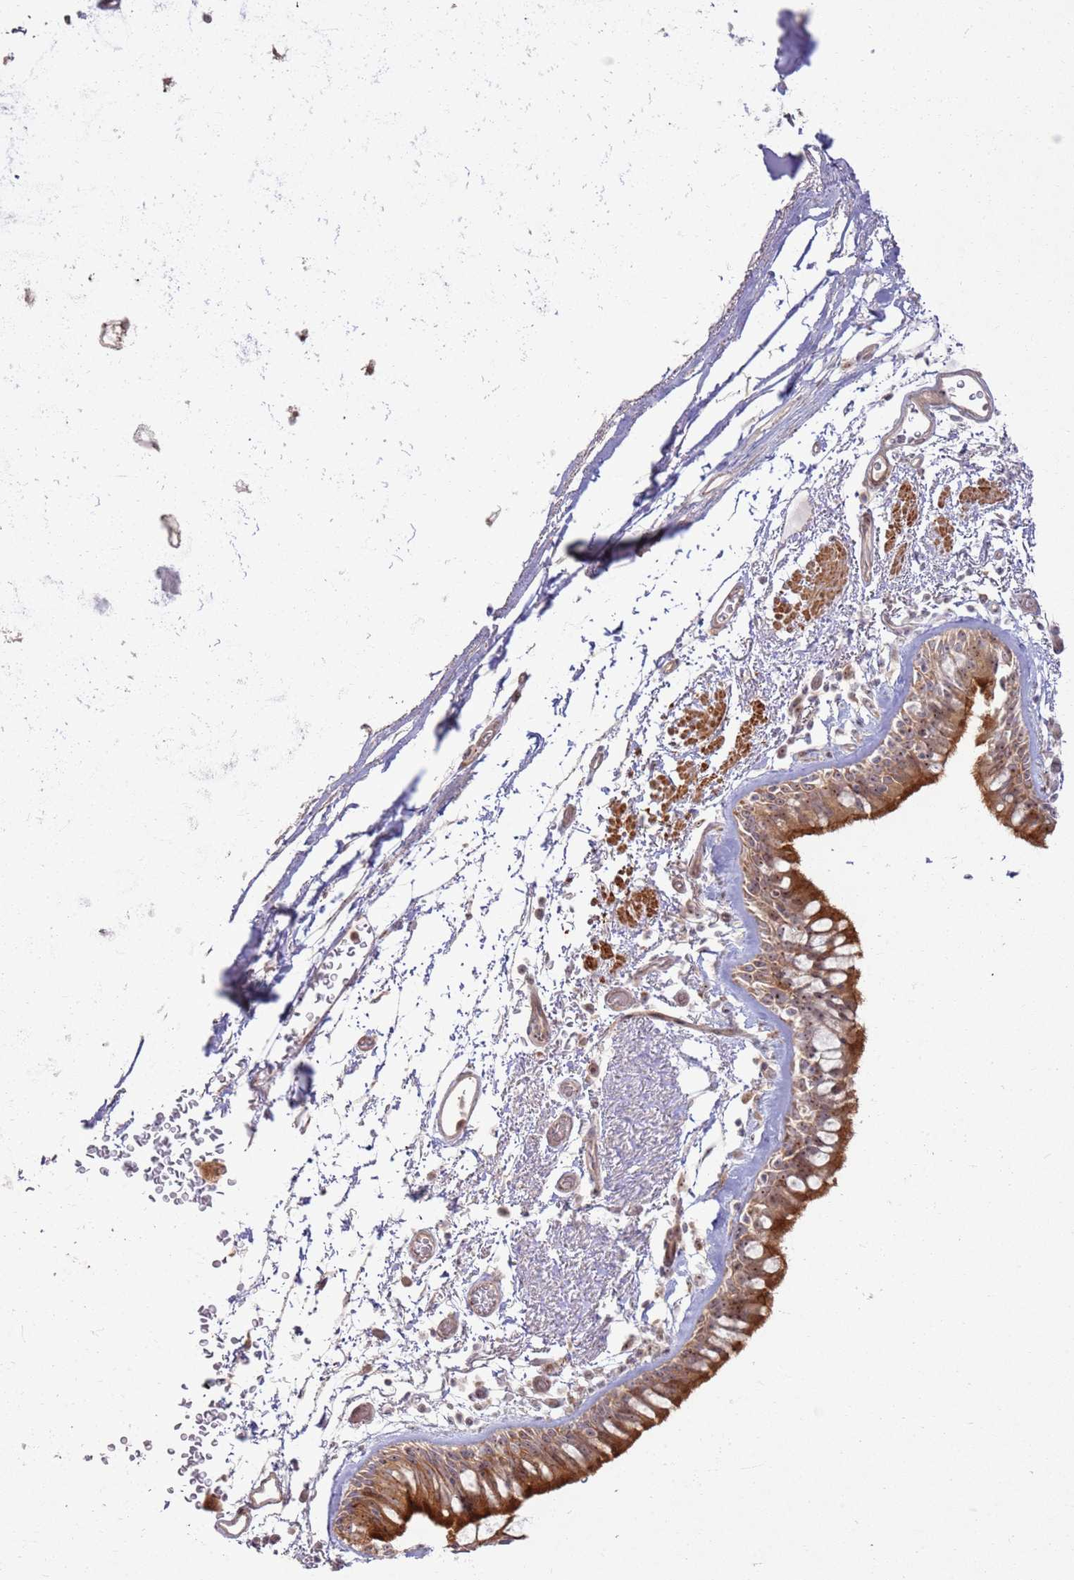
{"staining": {"intensity": "moderate", "quantity": ">75%", "location": "cytoplasmic/membranous,nuclear"}, "tissue": "bronchus", "cell_type": "Respiratory epithelial cells", "image_type": "normal", "snomed": [{"axis": "morphology", "description": "Normal tissue, NOS"}, {"axis": "topography", "description": "Bronchus"}], "caption": "Brown immunohistochemical staining in unremarkable human bronchus demonstrates moderate cytoplasmic/membranous,nuclear positivity in approximately >75% of respiratory epithelial cells. Ihc stains the protein of interest in brown and the nuclei are stained blue.", "gene": "CNPY1", "patient": {"sex": "male", "age": 65}}